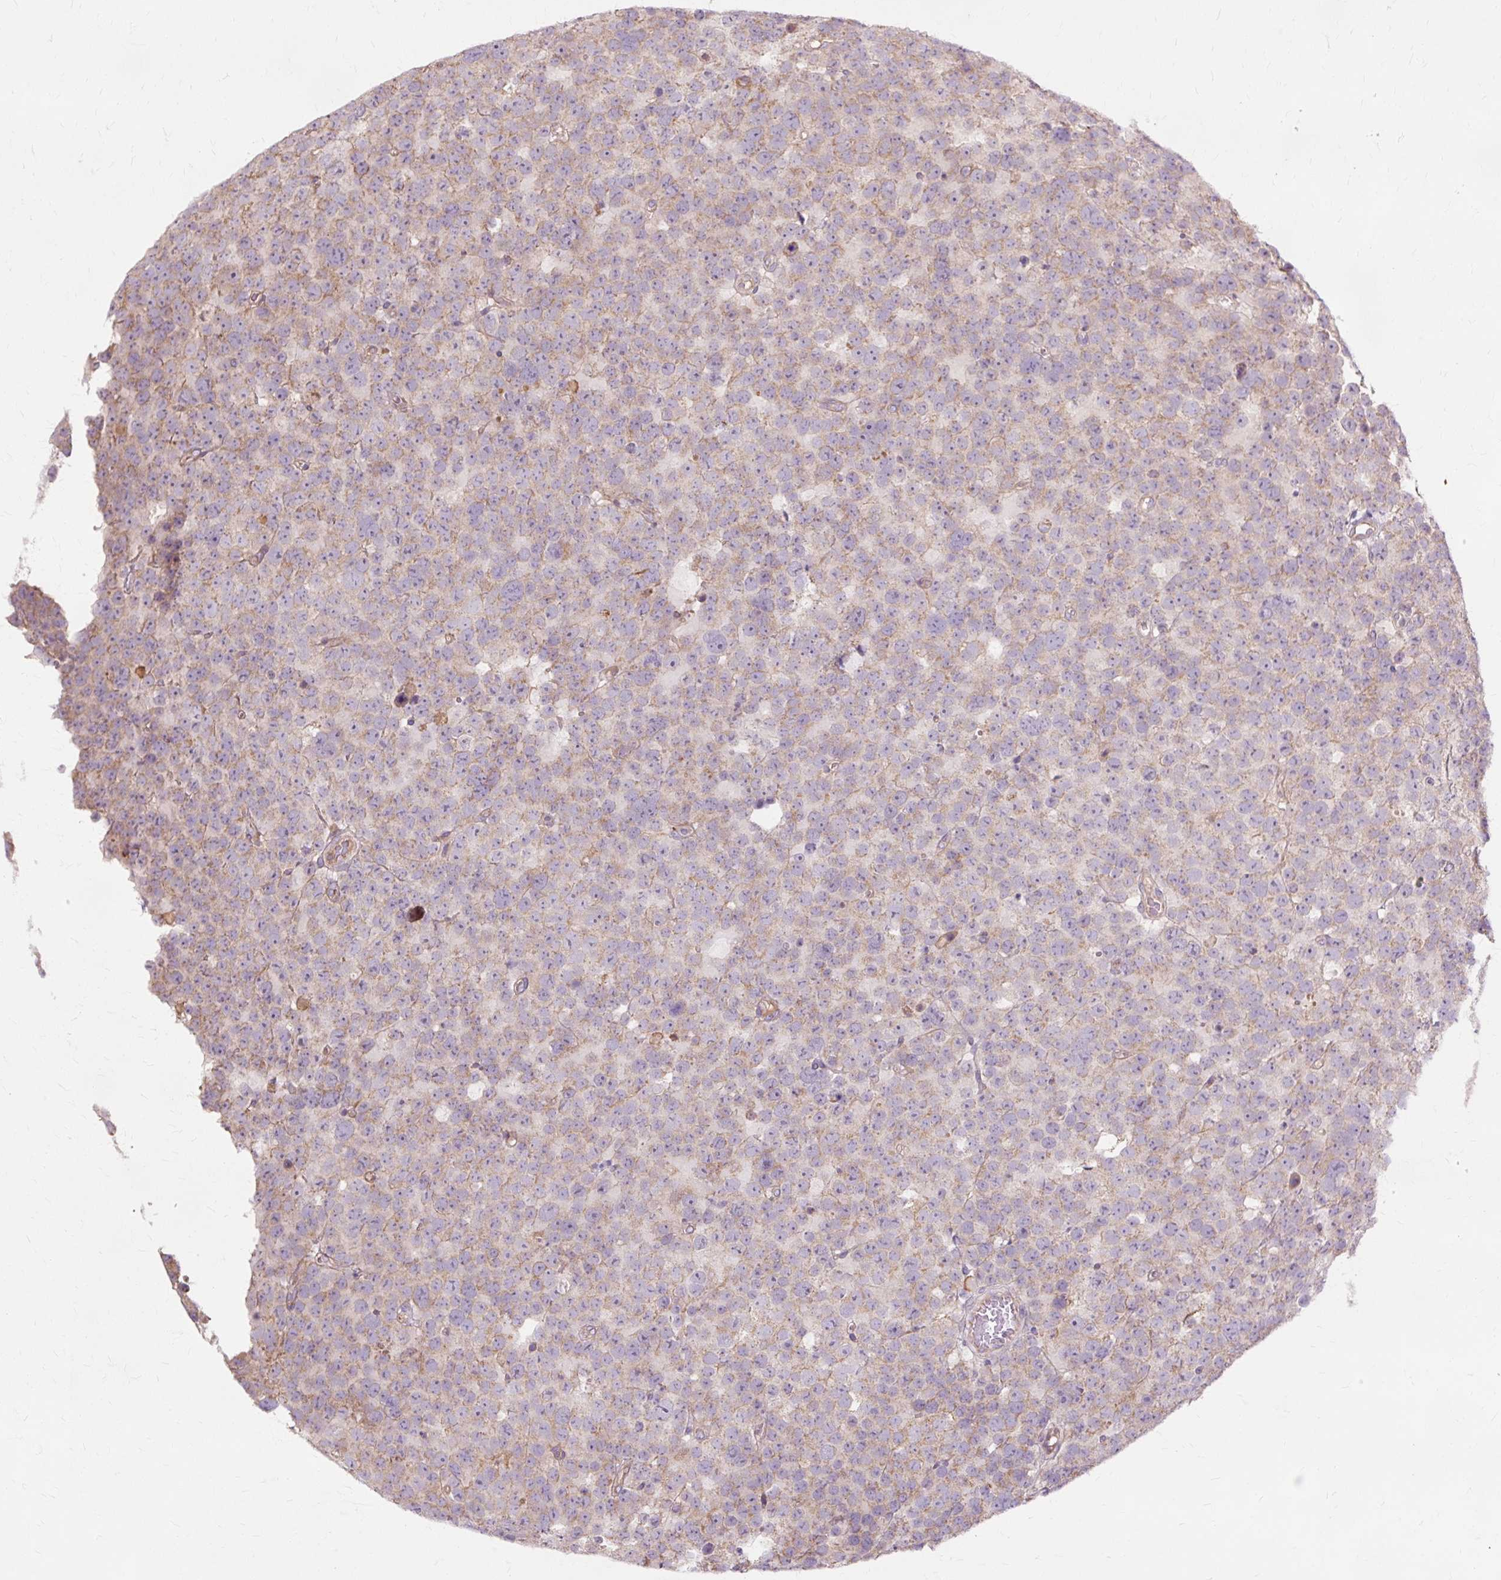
{"staining": {"intensity": "weak", "quantity": "25%-75%", "location": "cytoplasmic/membranous"}, "tissue": "testis cancer", "cell_type": "Tumor cells", "image_type": "cancer", "snomed": [{"axis": "morphology", "description": "Seminoma, NOS"}, {"axis": "topography", "description": "Testis"}], "caption": "High-magnification brightfield microscopy of testis cancer (seminoma) stained with DAB (brown) and counterstained with hematoxylin (blue). tumor cells exhibit weak cytoplasmic/membranous staining is identified in approximately25%-75% of cells.", "gene": "PDZD2", "patient": {"sex": "male", "age": 71}}